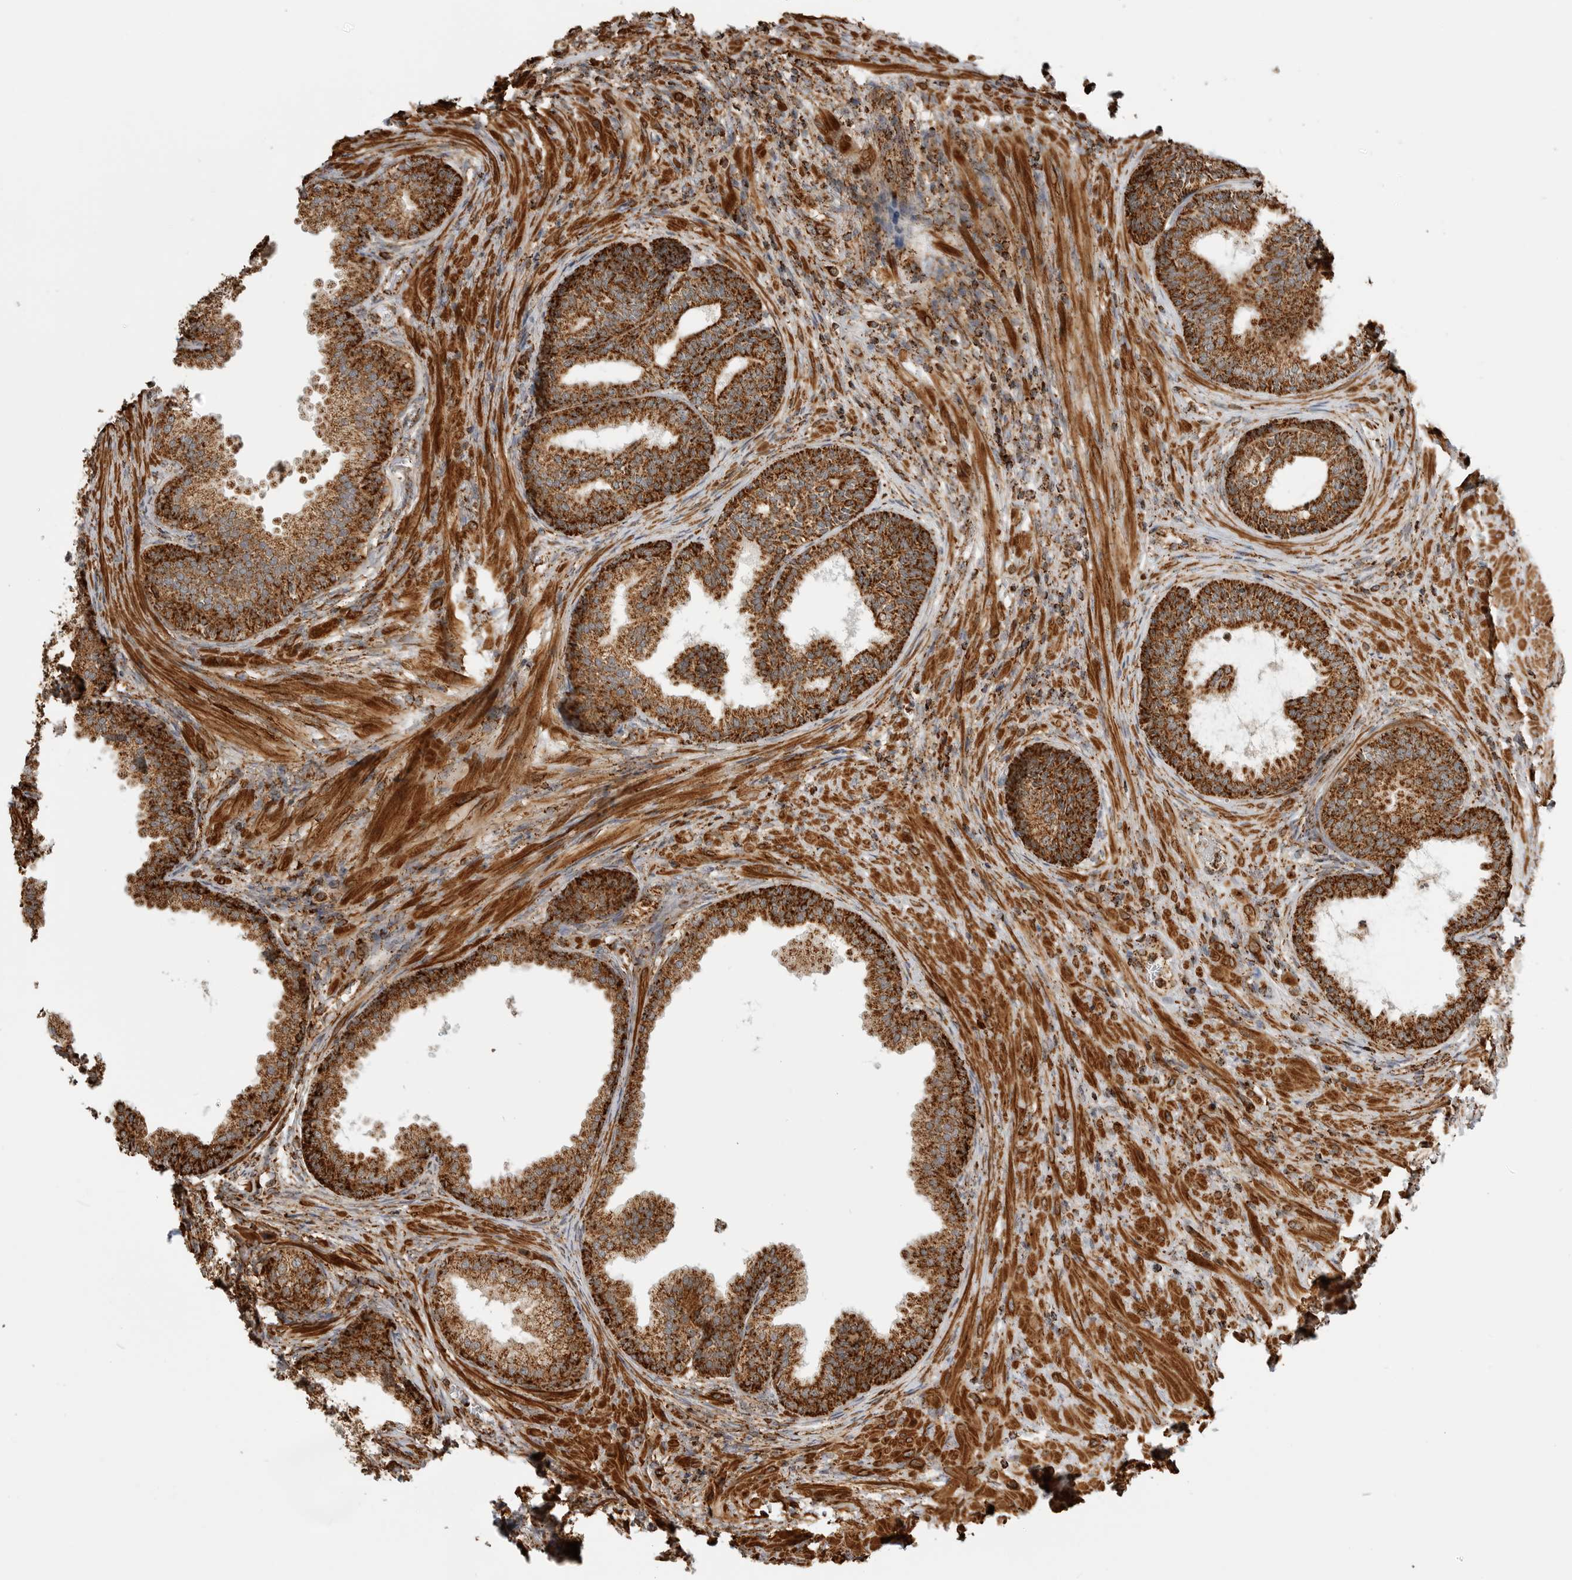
{"staining": {"intensity": "strong", "quantity": ">75%", "location": "cytoplasmic/membranous"}, "tissue": "prostate", "cell_type": "Glandular cells", "image_type": "normal", "snomed": [{"axis": "morphology", "description": "Normal tissue, NOS"}, {"axis": "topography", "description": "Prostate"}], "caption": "The micrograph displays immunohistochemical staining of unremarkable prostate. There is strong cytoplasmic/membranous positivity is identified in approximately >75% of glandular cells.", "gene": "BMP2K", "patient": {"sex": "male", "age": 76}}